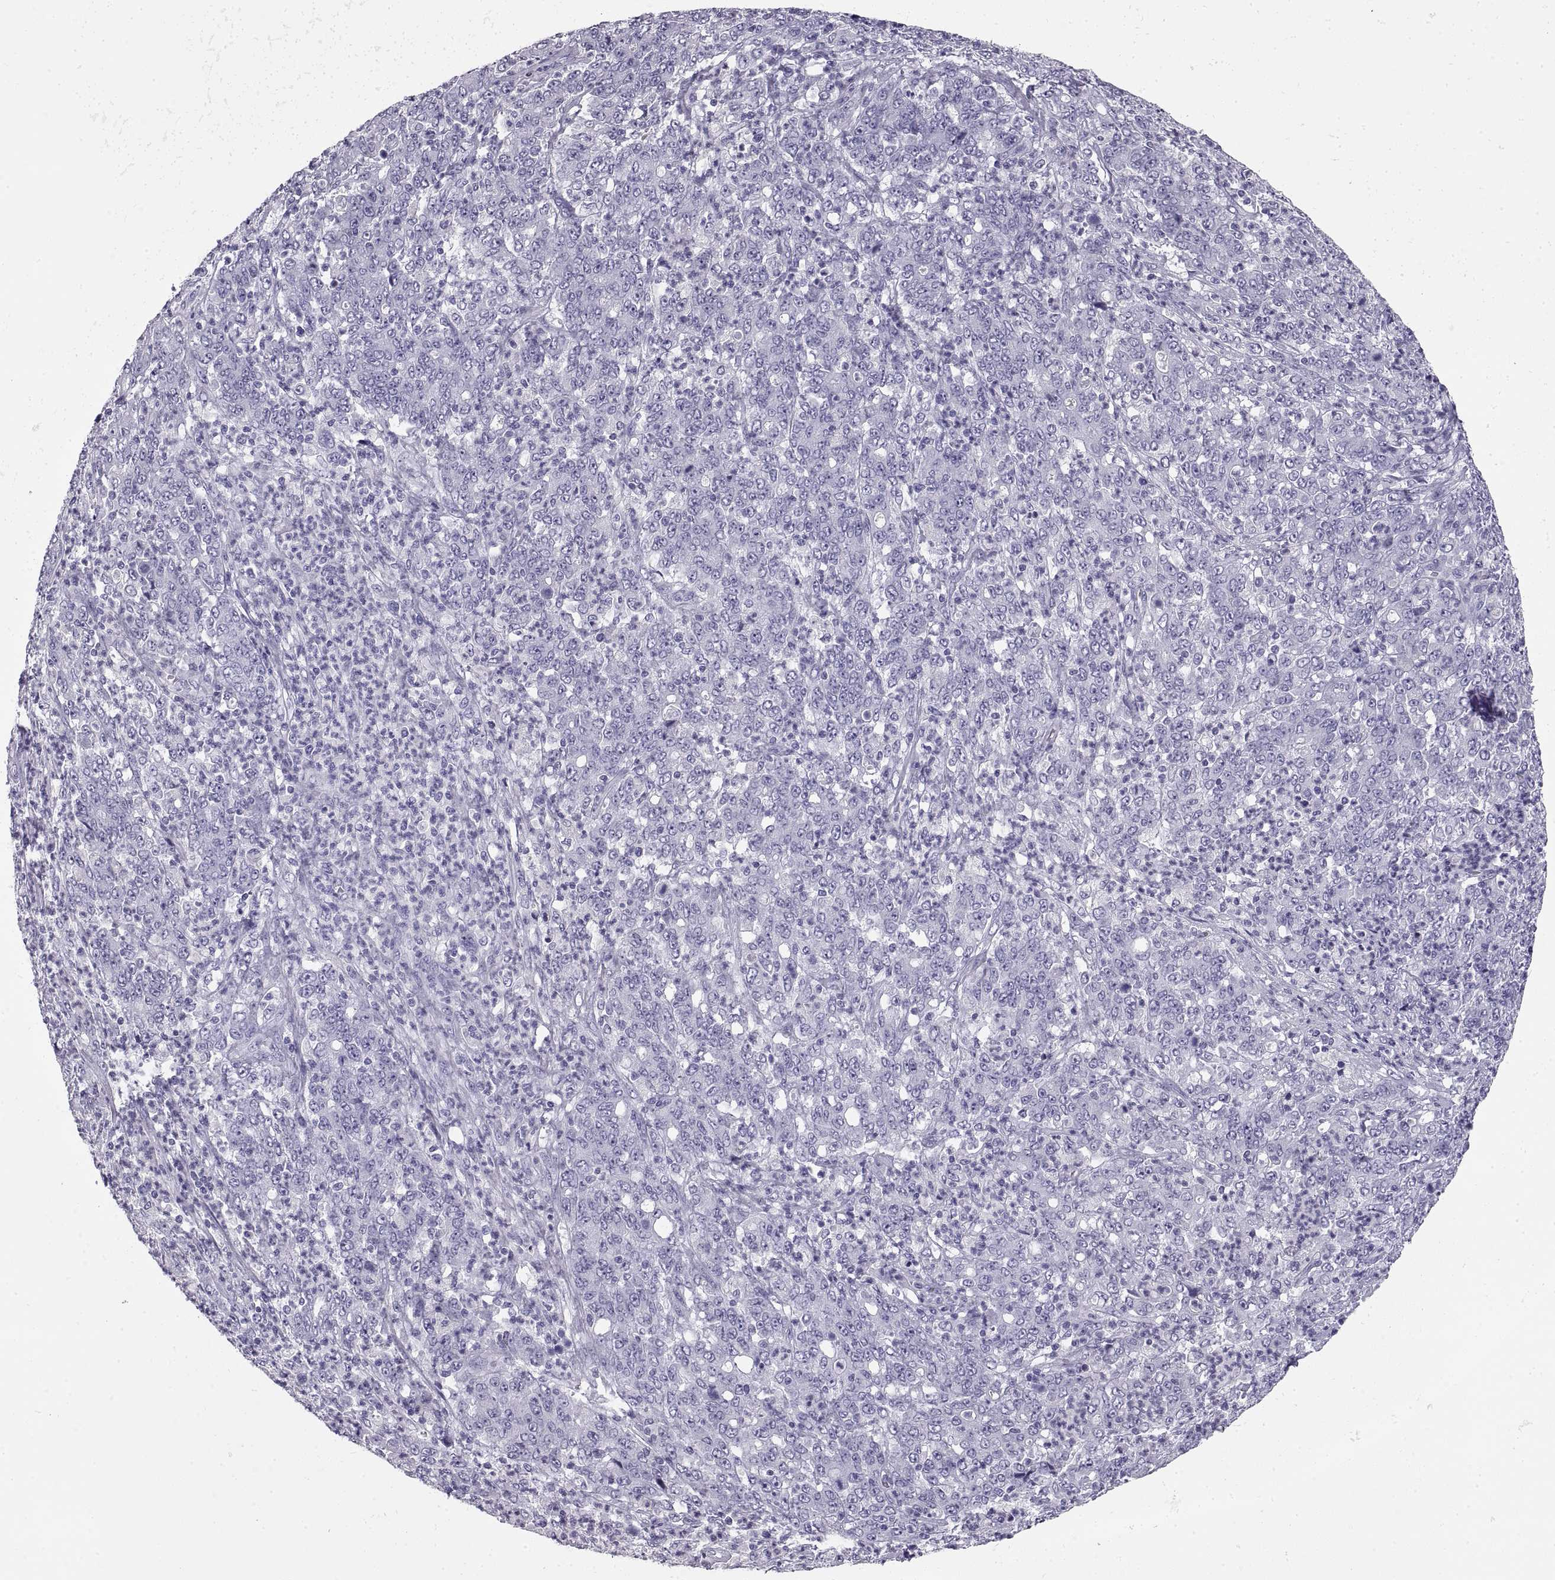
{"staining": {"intensity": "negative", "quantity": "none", "location": "none"}, "tissue": "stomach cancer", "cell_type": "Tumor cells", "image_type": "cancer", "snomed": [{"axis": "morphology", "description": "Adenocarcinoma, NOS"}, {"axis": "topography", "description": "Stomach, lower"}], "caption": "High power microscopy micrograph of an immunohistochemistry (IHC) photomicrograph of adenocarcinoma (stomach), revealing no significant positivity in tumor cells.", "gene": "RLBP1", "patient": {"sex": "female", "age": 71}}